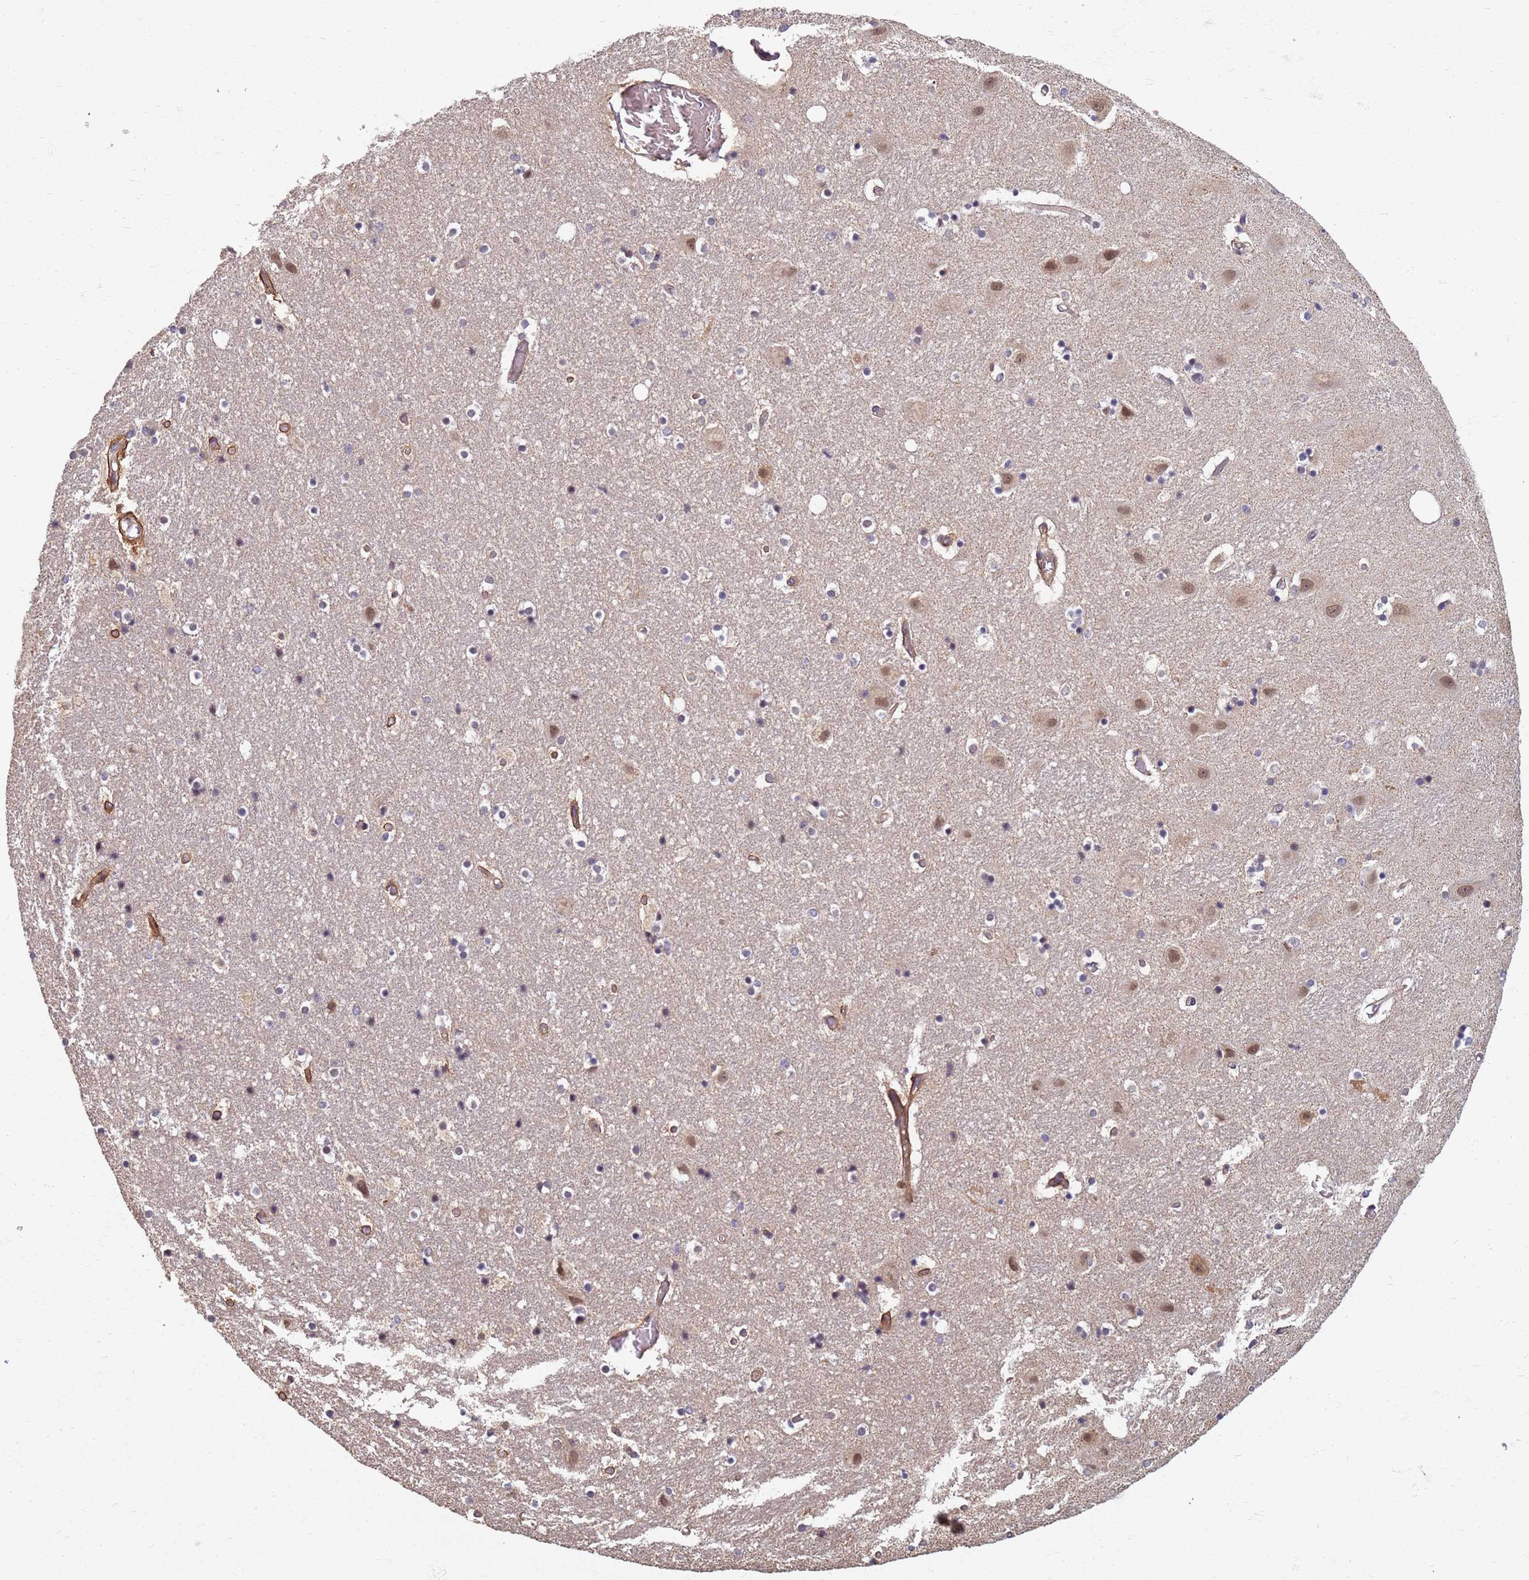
{"staining": {"intensity": "weak", "quantity": "<25%", "location": "cytoplasmic/membranous,nuclear"}, "tissue": "hippocampus", "cell_type": "Glial cells", "image_type": "normal", "snomed": [{"axis": "morphology", "description": "Normal tissue, NOS"}, {"axis": "topography", "description": "Hippocampus"}], "caption": "Glial cells show no significant staining in normal hippocampus. (DAB immunohistochemistry visualized using brightfield microscopy, high magnification).", "gene": "ITGB4", "patient": {"sex": "female", "age": 52}}